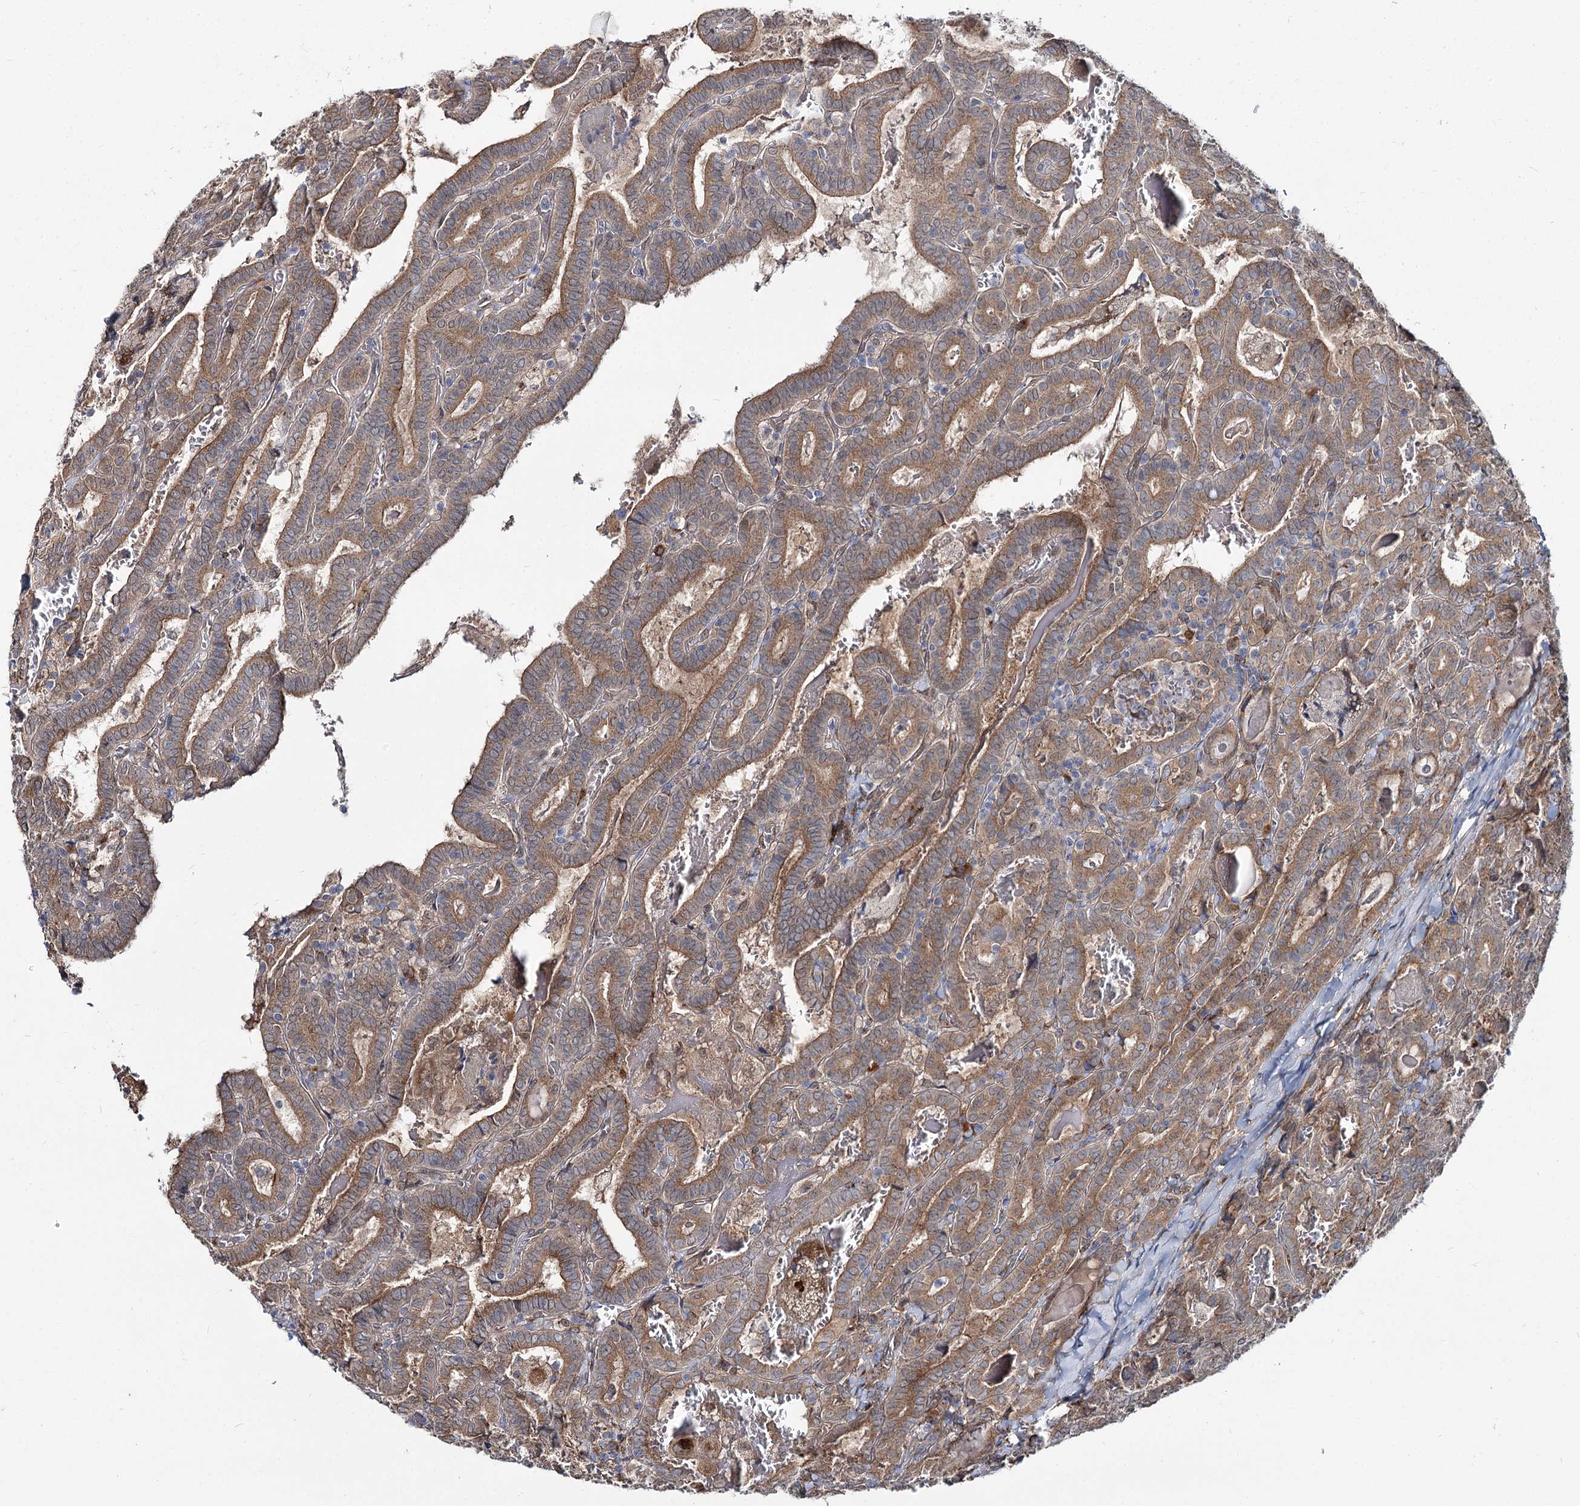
{"staining": {"intensity": "moderate", "quantity": ">75%", "location": "cytoplasmic/membranous"}, "tissue": "thyroid cancer", "cell_type": "Tumor cells", "image_type": "cancer", "snomed": [{"axis": "morphology", "description": "Papillary adenocarcinoma, NOS"}, {"axis": "topography", "description": "Thyroid gland"}], "caption": "Tumor cells exhibit medium levels of moderate cytoplasmic/membranous expression in about >75% of cells in human papillary adenocarcinoma (thyroid).", "gene": "SPART", "patient": {"sex": "female", "age": 72}}